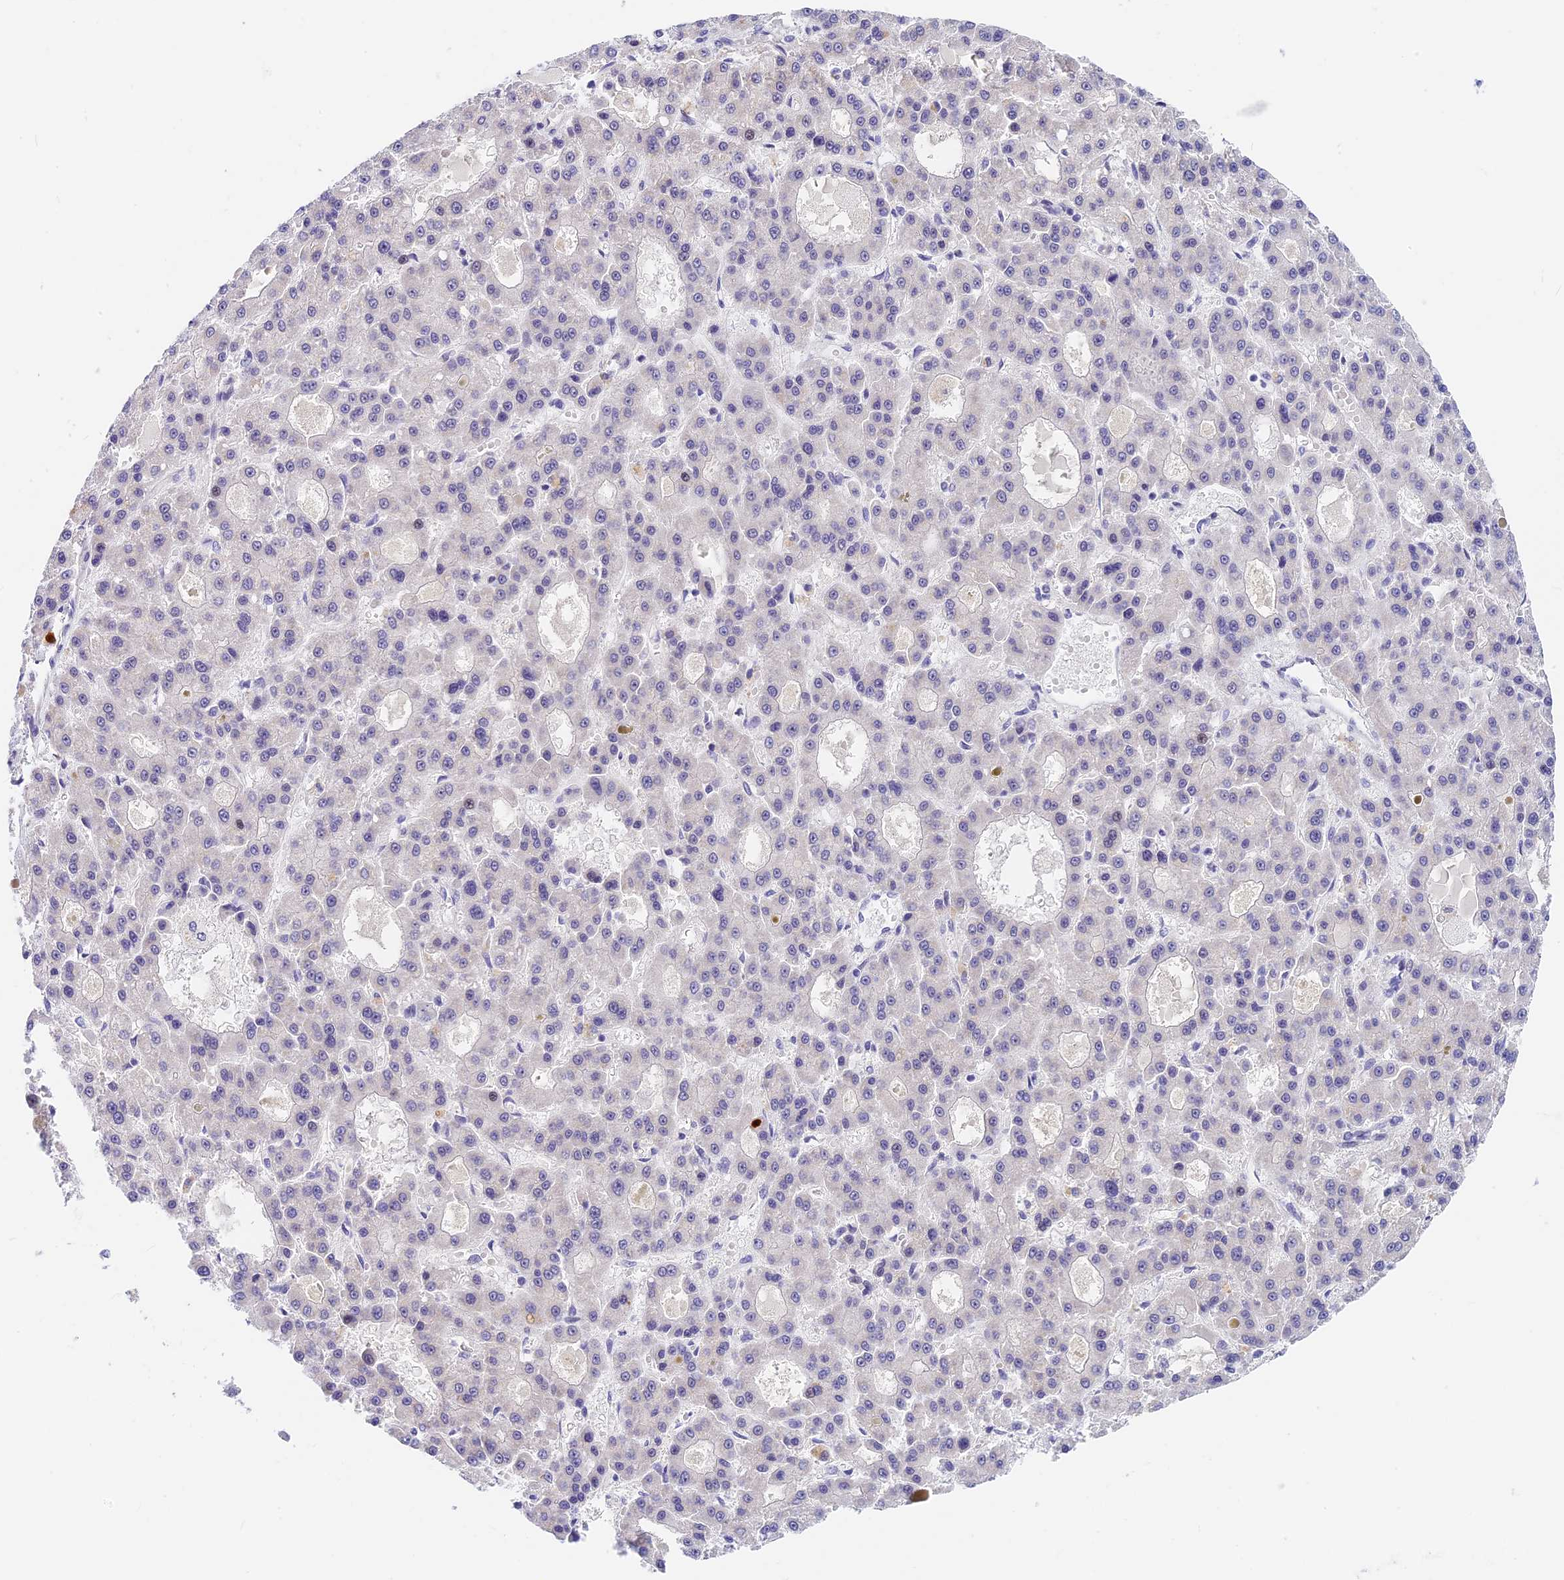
{"staining": {"intensity": "negative", "quantity": "none", "location": "none"}, "tissue": "liver cancer", "cell_type": "Tumor cells", "image_type": "cancer", "snomed": [{"axis": "morphology", "description": "Carcinoma, Hepatocellular, NOS"}, {"axis": "topography", "description": "Liver"}], "caption": "A high-resolution histopathology image shows IHC staining of liver hepatocellular carcinoma, which displays no significant expression in tumor cells.", "gene": "MIDN", "patient": {"sex": "male", "age": 70}}